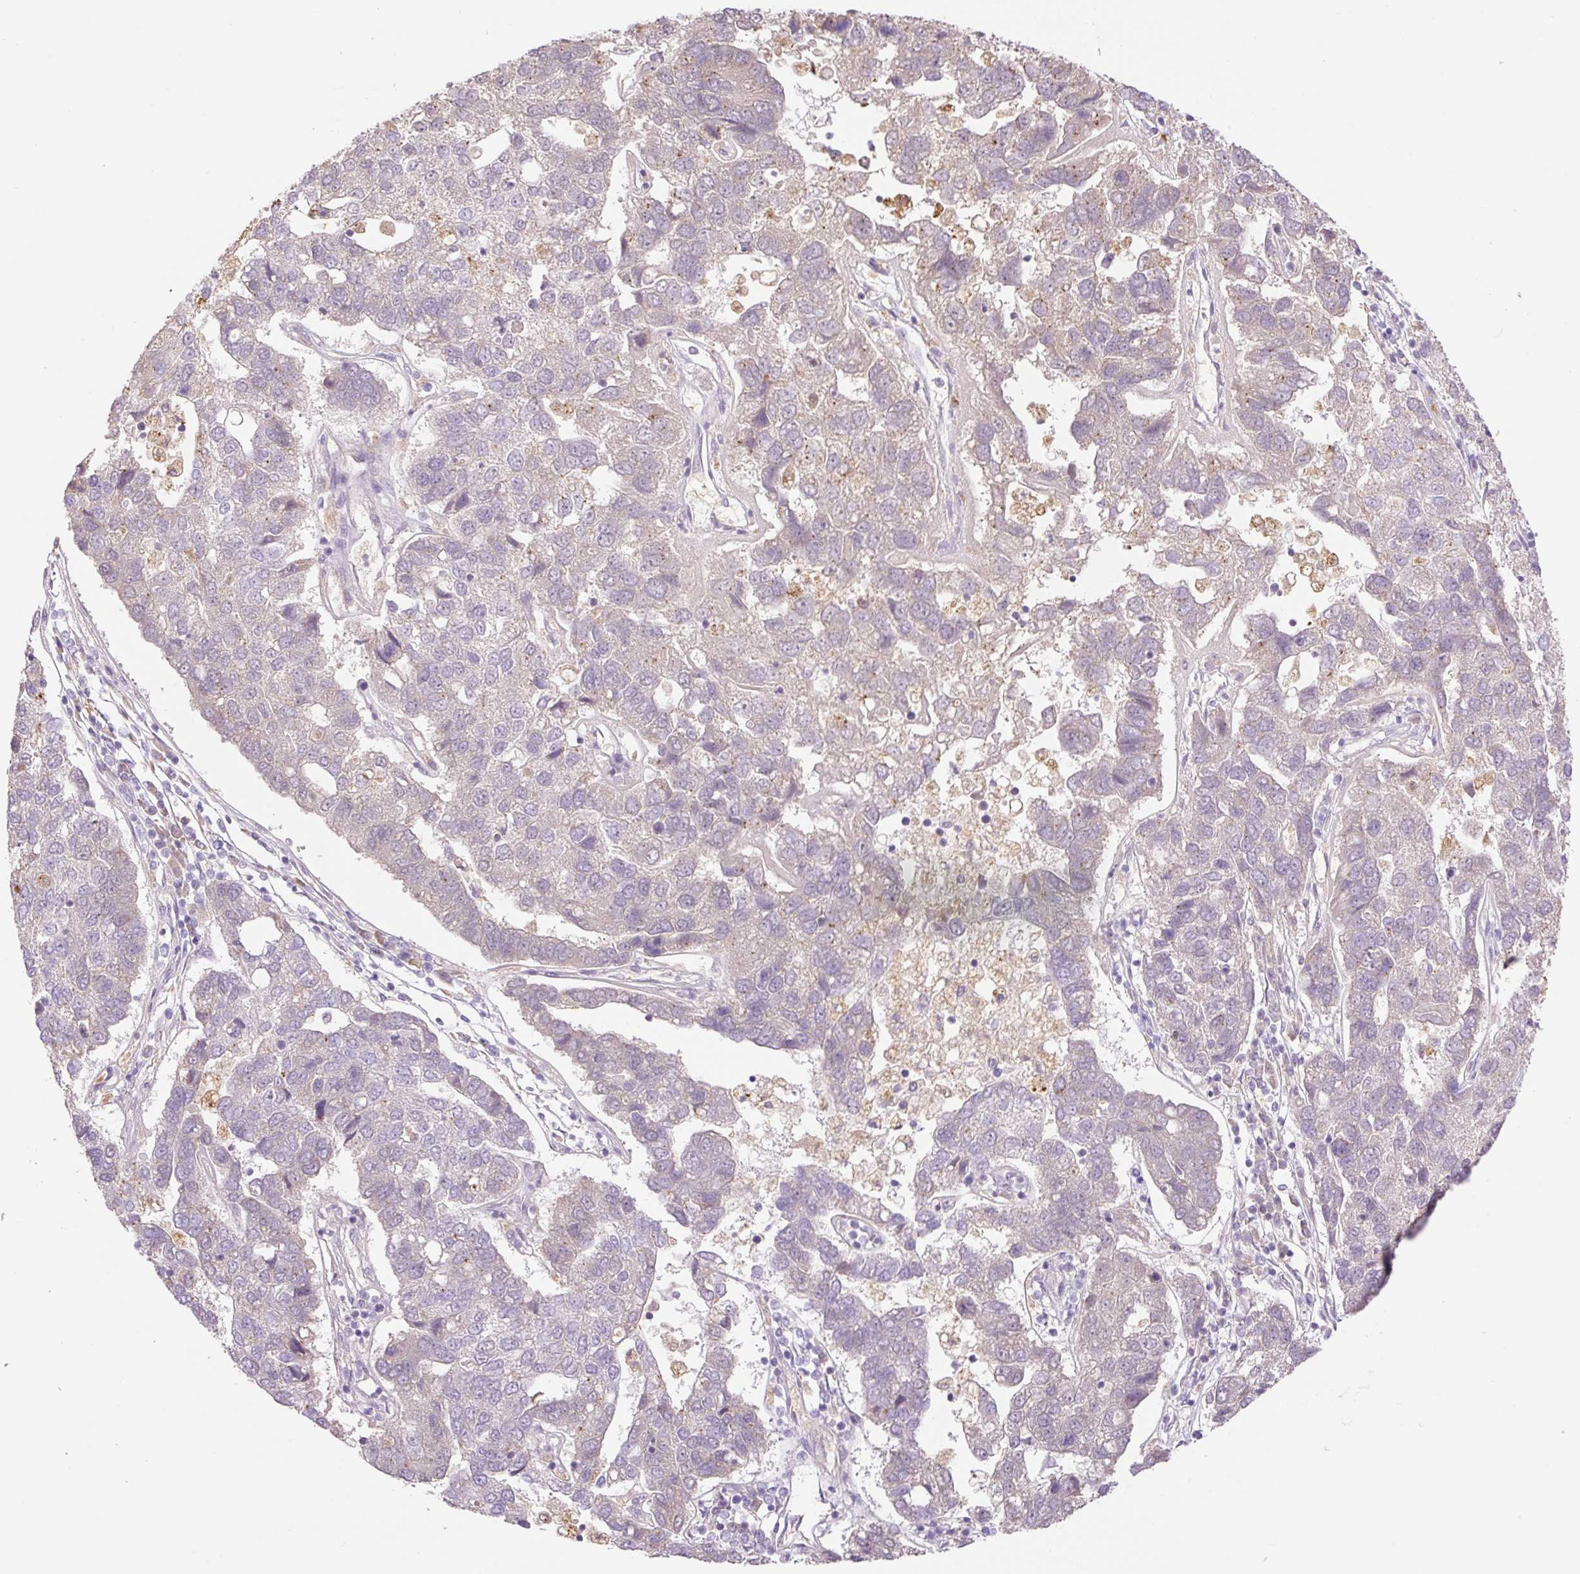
{"staining": {"intensity": "negative", "quantity": "none", "location": "none"}, "tissue": "pancreatic cancer", "cell_type": "Tumor cells", "image_type": "cancer", "snomed": [{"axis": "morphology", "description": "Adenocarcinoma, NOS"}, {"axis": "topography", "description": "Pancreas"}], "caption": "Tumor cells show no significant protein positivity in pancreatic adenocarcinoma.", "gene": "HABP4", "patient": {"sex": "female", "age": 61}}